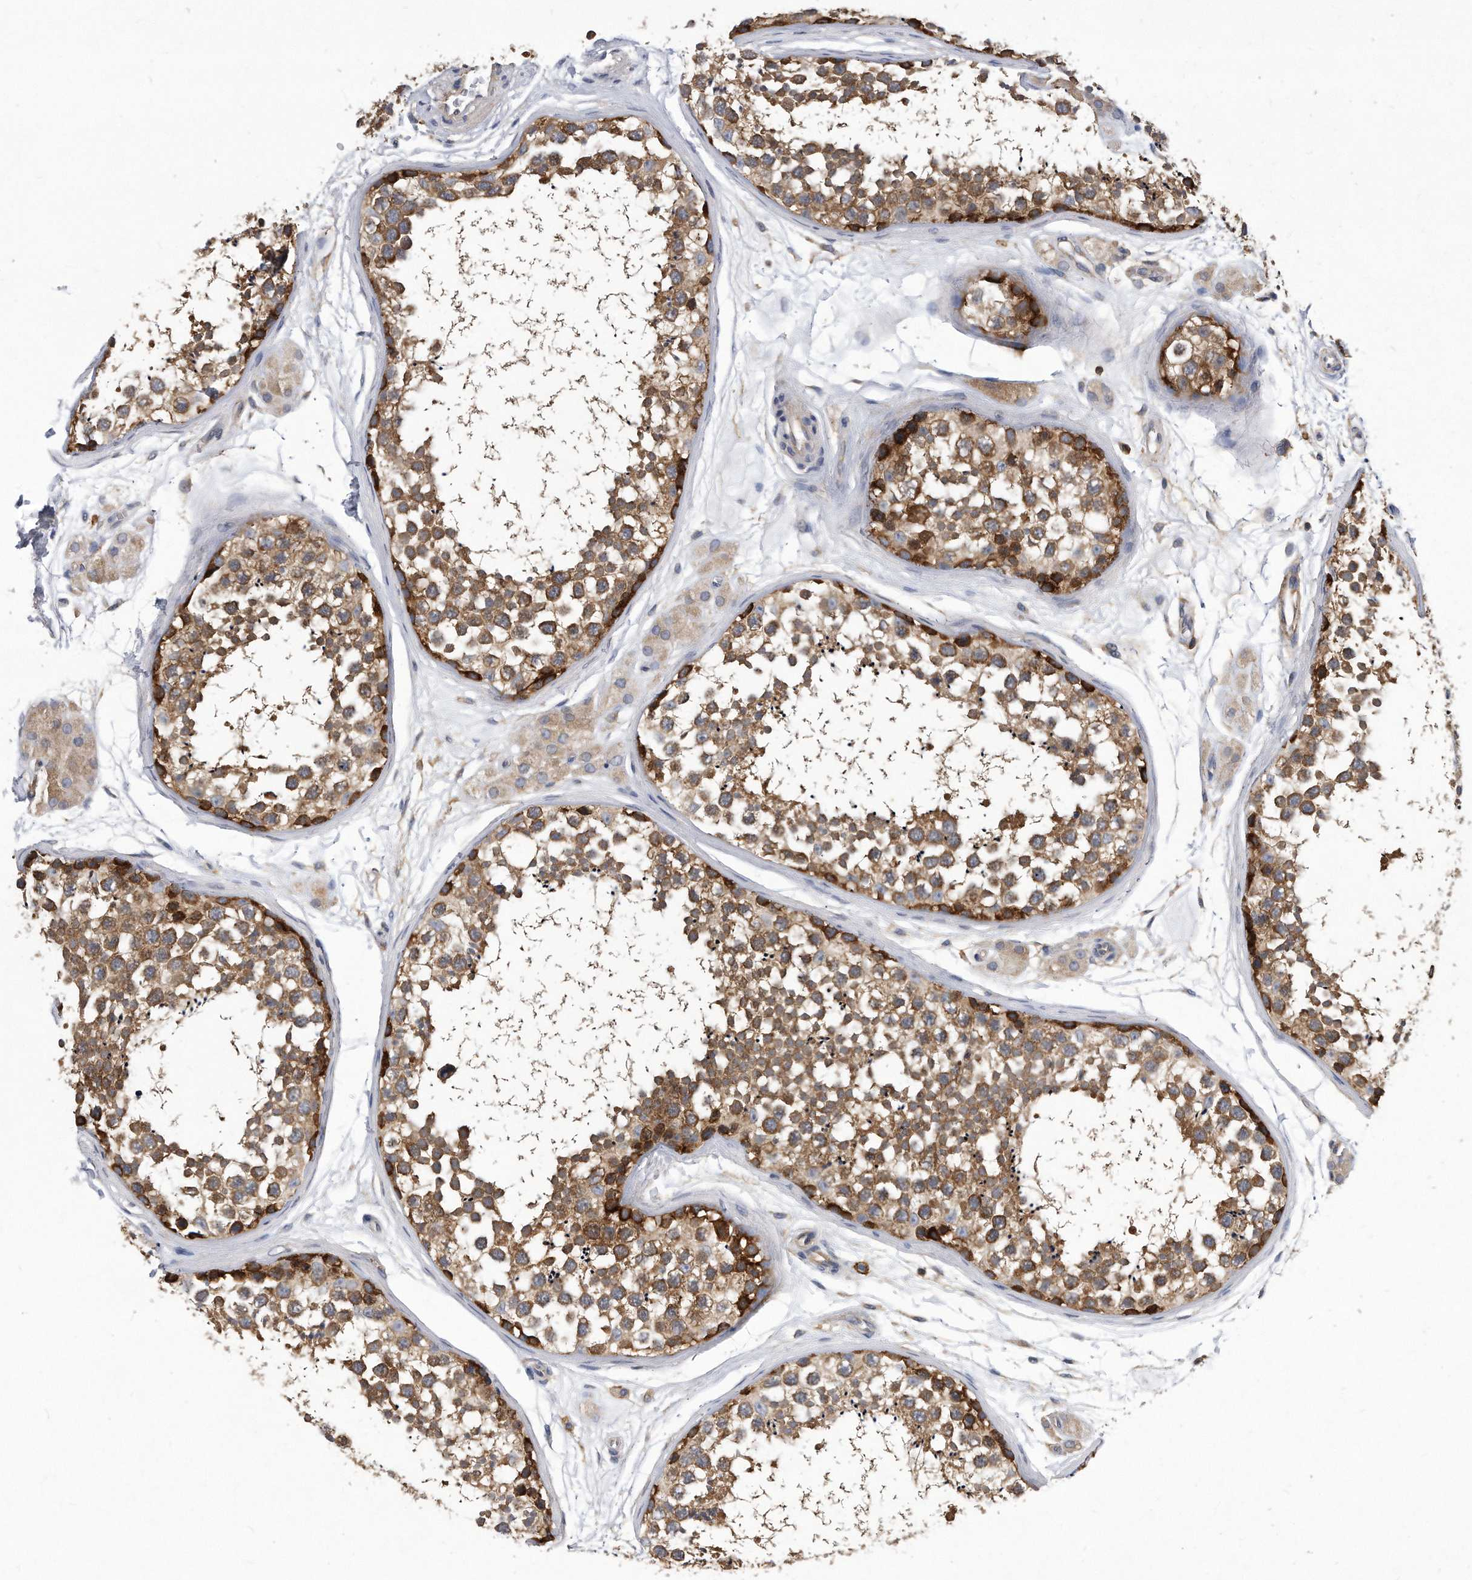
{"staining": {"intensity": "strong", "quantity": "25%-75%", "location": "cytoplasmic/membranous"}, "tissue": "testis", "cell_type": "Cells in seminiferous ducts", "image_type": "normal", "snomed": [{"axis": "morphology", "description": "Normal tissue, NOS"}, {"axis": "topography", "description": "Testis"}], "caption": "Testis stained with immunohistochemistry (IHC) shows strong cytoplasmic/membranous positivity in approximately 25%-75% of cells in seminiferous ducts. (DAB IHC with brightfield microscopy, high magnification).", "gene": "ATG5", "patient": {"sex": "male", "age": 56}}